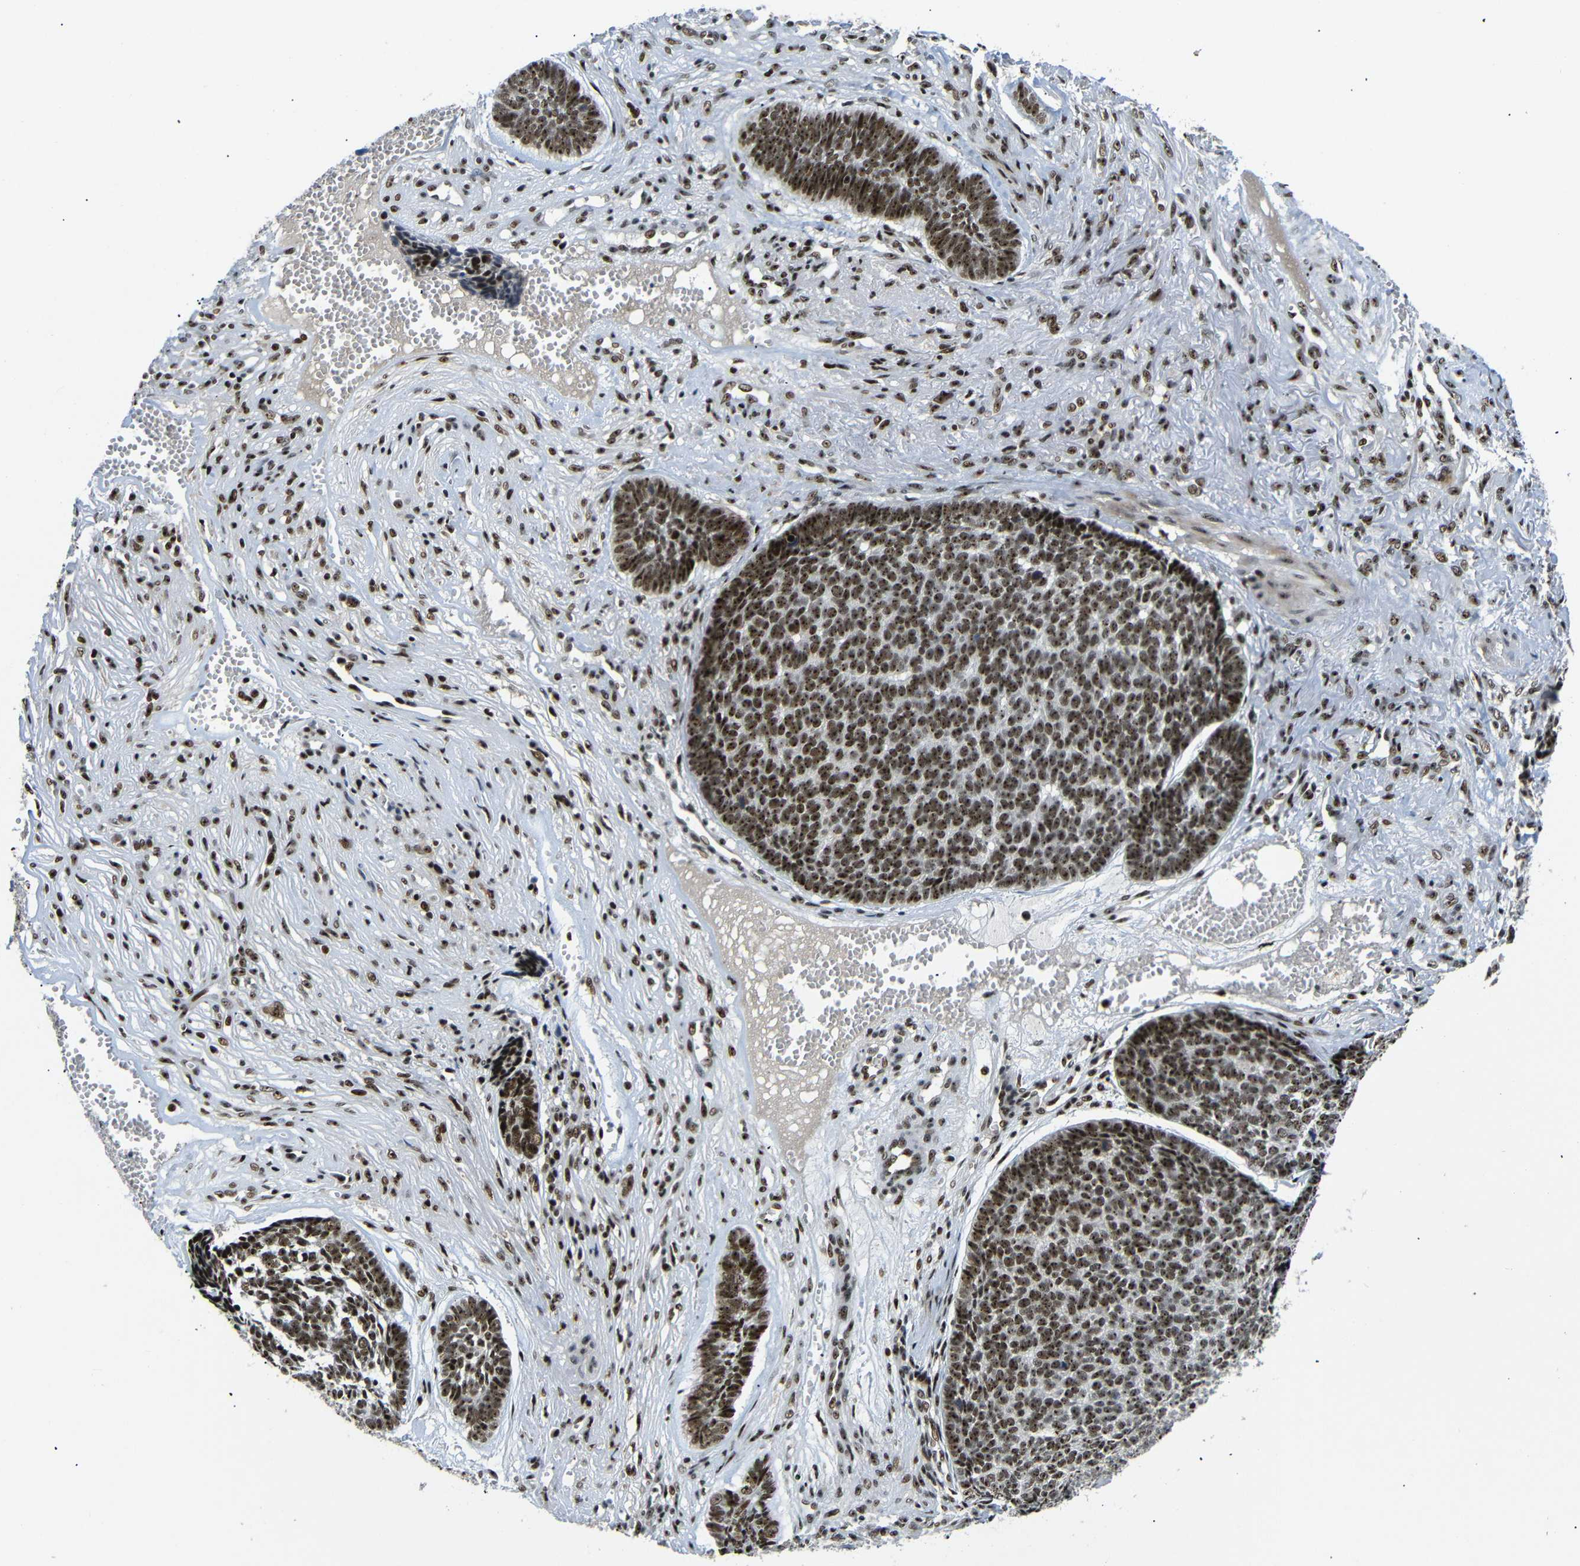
{"staining": {"intensity": "strong", "quantity": ">75%", "location": "nuclear"}, "tissue": "skin cancer", "cell_type": "Tumor cells", "image_type": "cancer", "snomed": [{"axis": "morphology", "description": "Basal cell carcinoma"}, {"axis": "topography", "description": "Skin"}], "caption": "Immunohistochemistry (IHC) of basal cell carcinoma (skin) demonstrates high levels of strong nuclear staining in about >75% of tumor cells.", "gene": "SETDB2", "patient": {"sex": "male", "age": 84}}